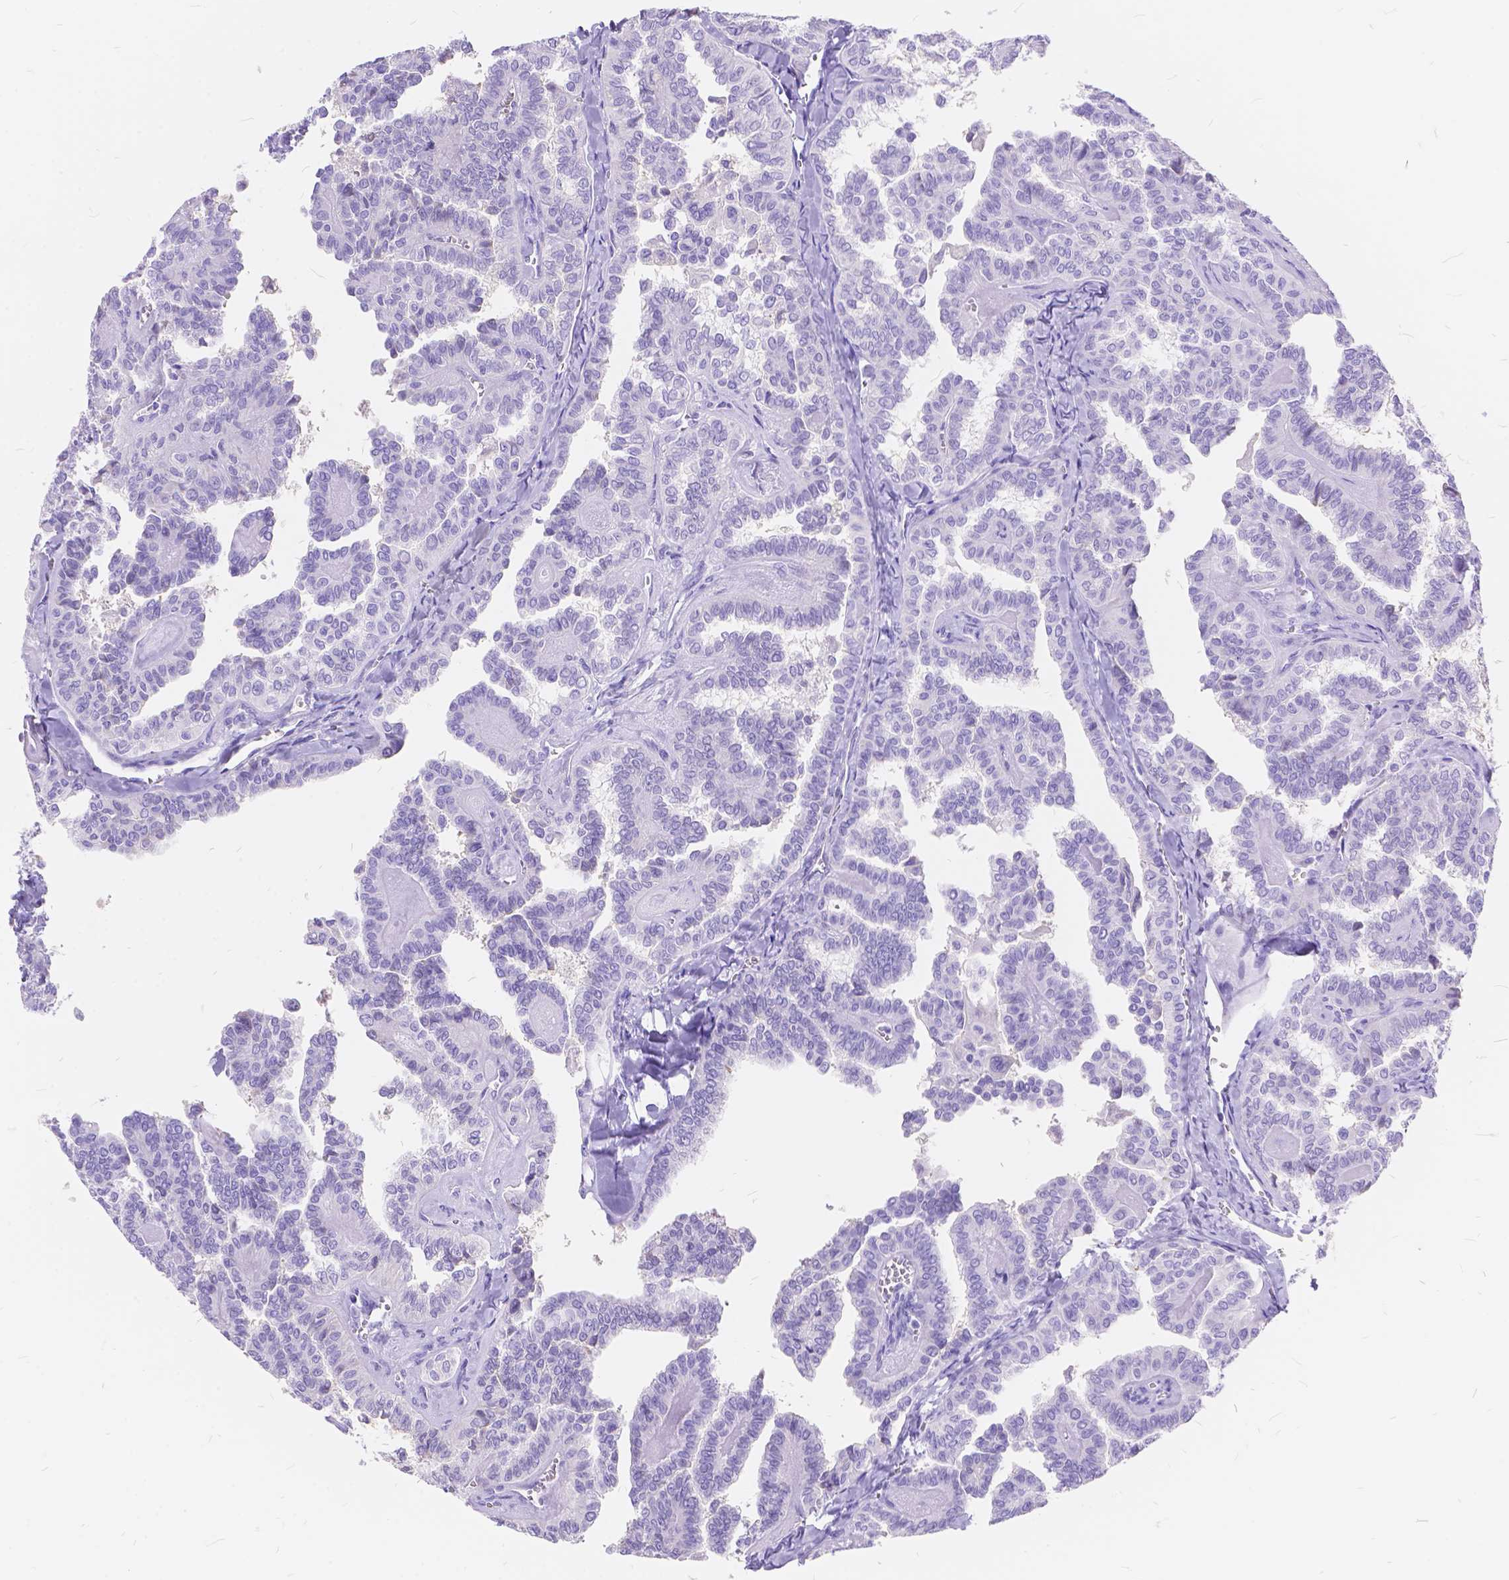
{"staining": {"intensity": "negative", "quantity": "none", "location": "none"}, "tissue": "thyroid cancer", "cell_type": "Tumor cells", "image_type": "cancer", "snomed": [{"axis": "morphology", "description": "Papillary adenocarcinoma, NOS"}, {"axis": "topography", "description": "Thyroid gland"}], "caption": "This is a image of immunohistochemistry (IHC) staining of thyroid papillary adenocarcinoma, which shows no staining in tumor cells.", "gene": "FOXL2", "patient": {"sex": "female", "age": 41}}